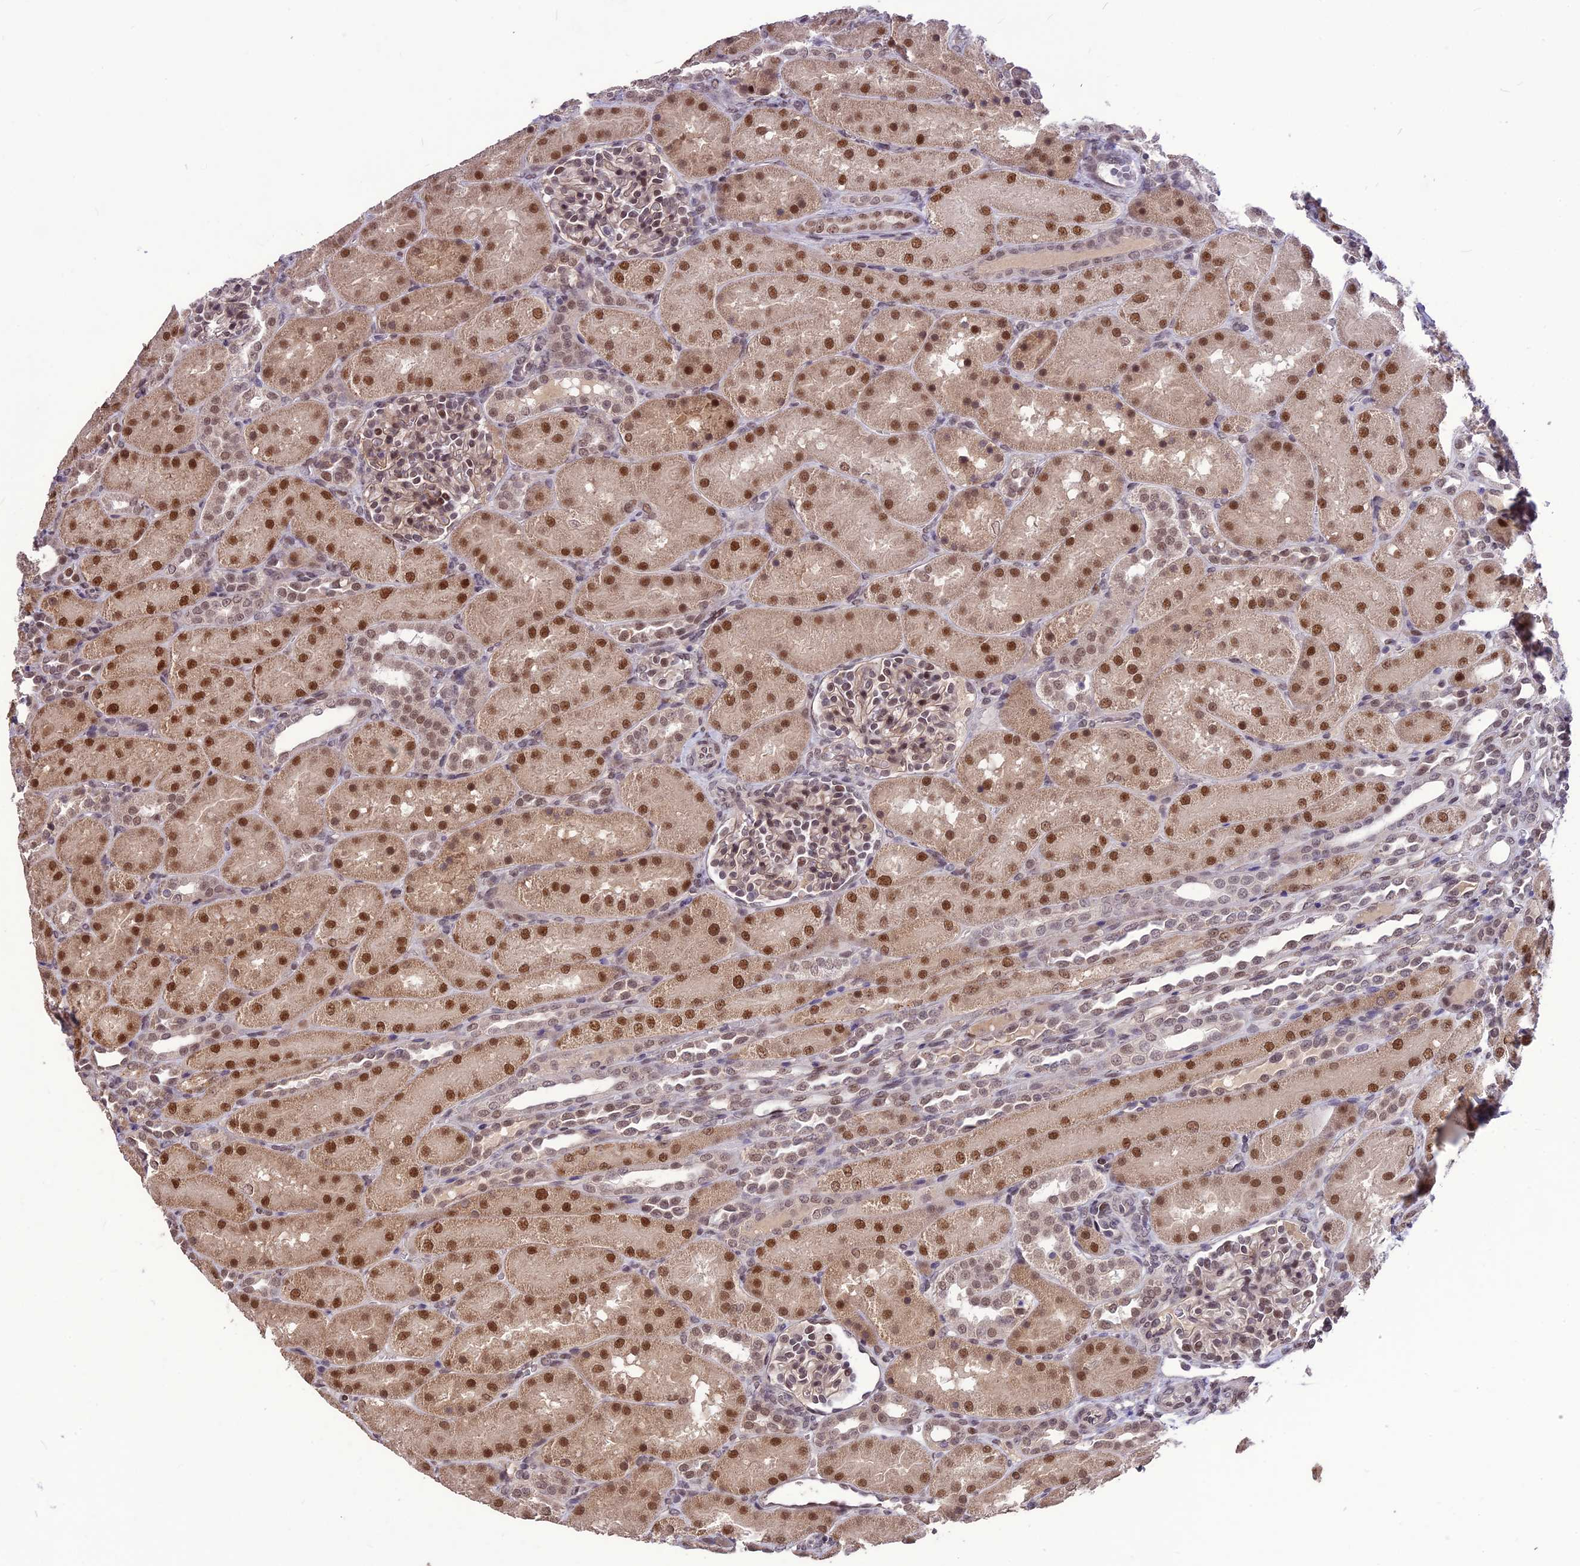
{"staining": {"intensity": "moderate", "quantity": "<25%", "location": "nuclear"}, "tissue": "kidney", "cell_type": "Cells in glomeruli", "image_type": "normal", "snomed": [{"axis": "morphology", "description": "Normal tissue, NOS"}, {"axis": "topography", "description": "Kidney"}], "caption": "Unremarkable kidney displays moderate nuclear expression in about <25% of cells in glomeruli (DAB IHC, brown staining for protein, blue staining for nuclei)..", "gene": "DIS3", "patient": {"sex": "male", "age": 1}}